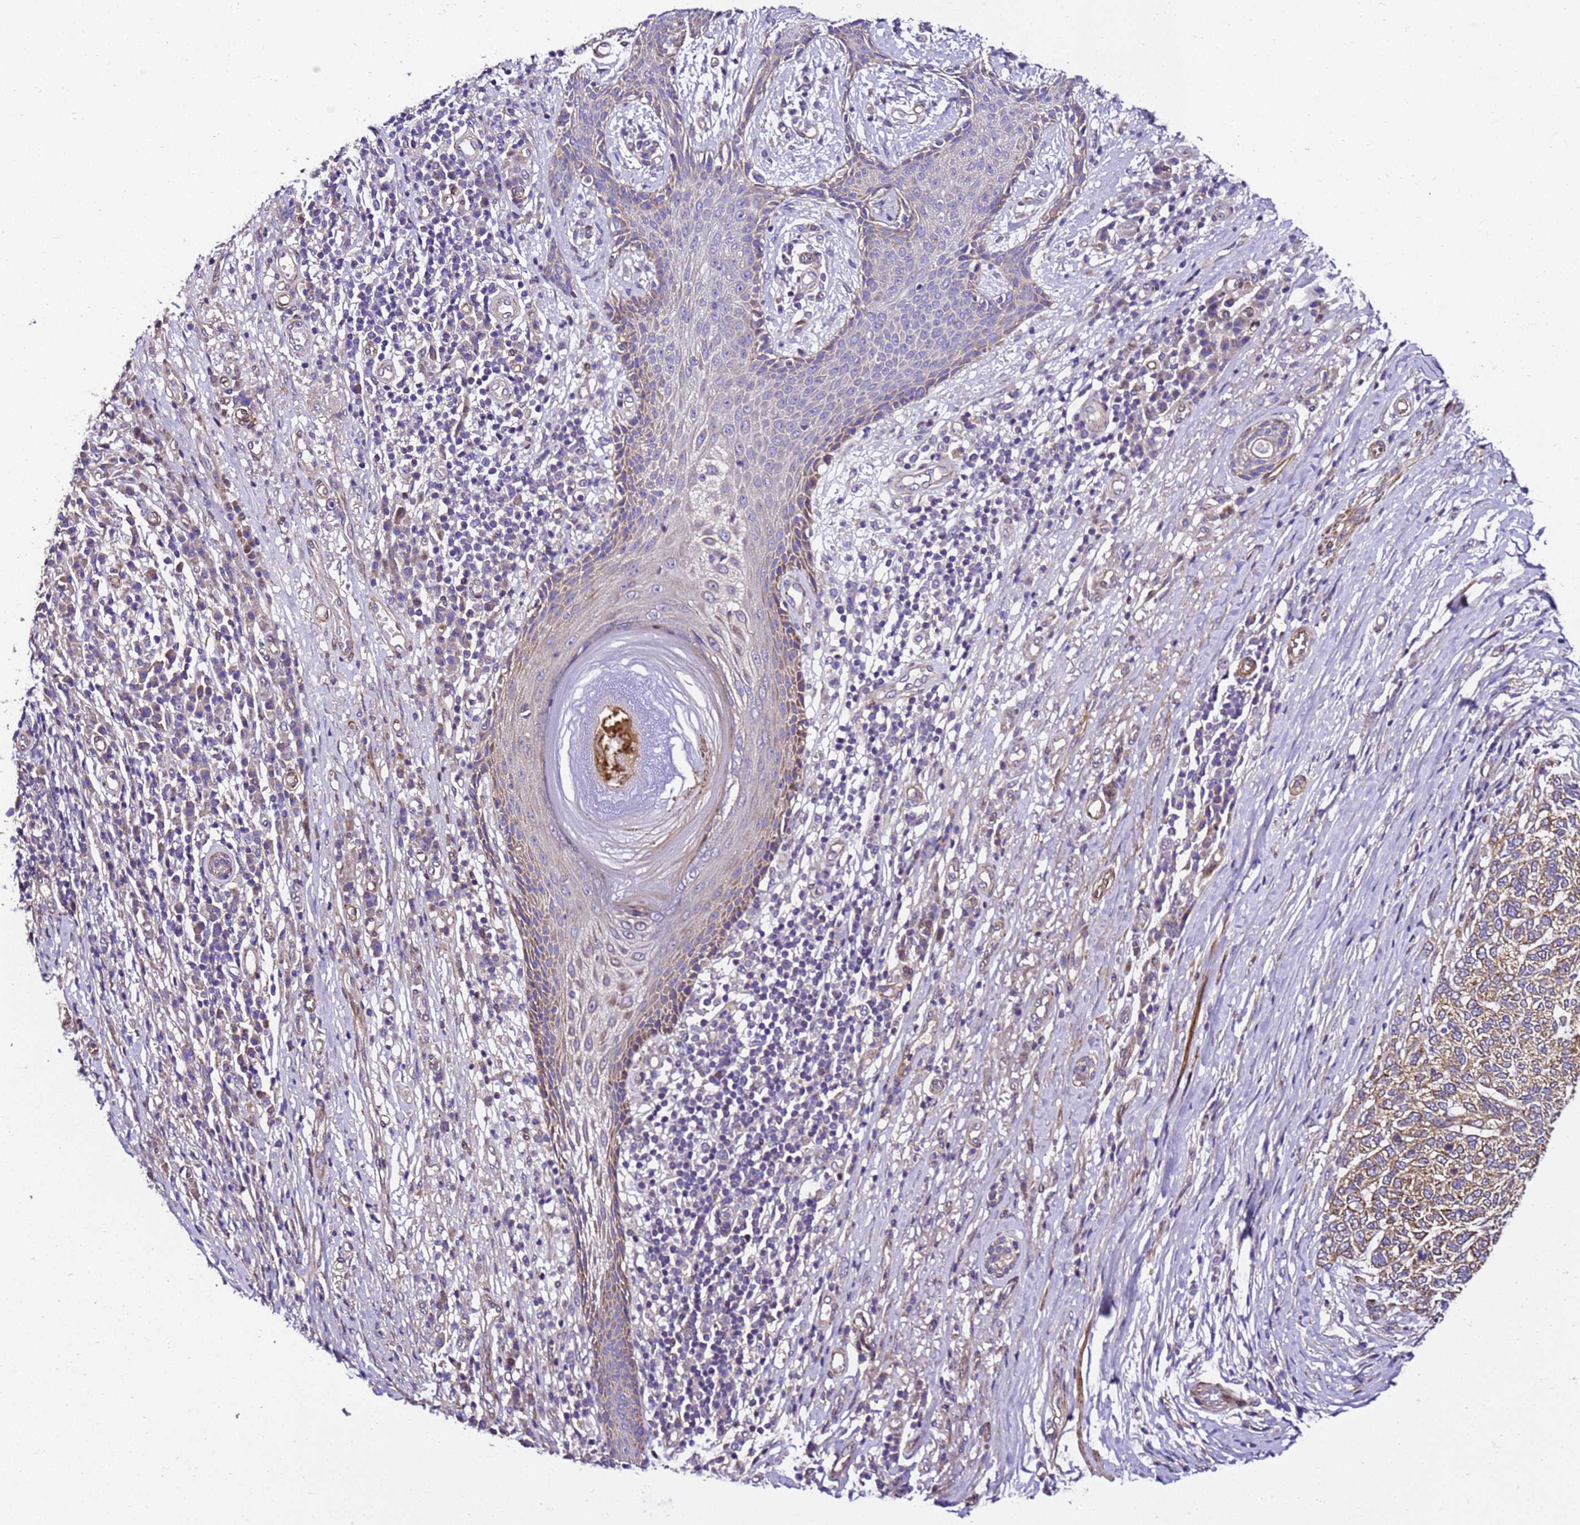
{"staining": {"intensity": "moderate", "quantity": ">75%", "location": "cytoplasmic/membranous"}, "tissue": "skin cancer", "cell_type": "Tumor cells", "image_type": "cancer", "snomed": [{"axis": "morphology", "description": "Basal cell carcinoma"}, {"axis": "topography", "description": "Skin"}], "caption": "Skin cancer tissue demonstrates moderate cytoplasmic/membranous positivity in about >75% of tumor cells, visualized by immunohistochemistry.", "gene": "ZNF417", "patient": {"sex": "female", "age": 65}}